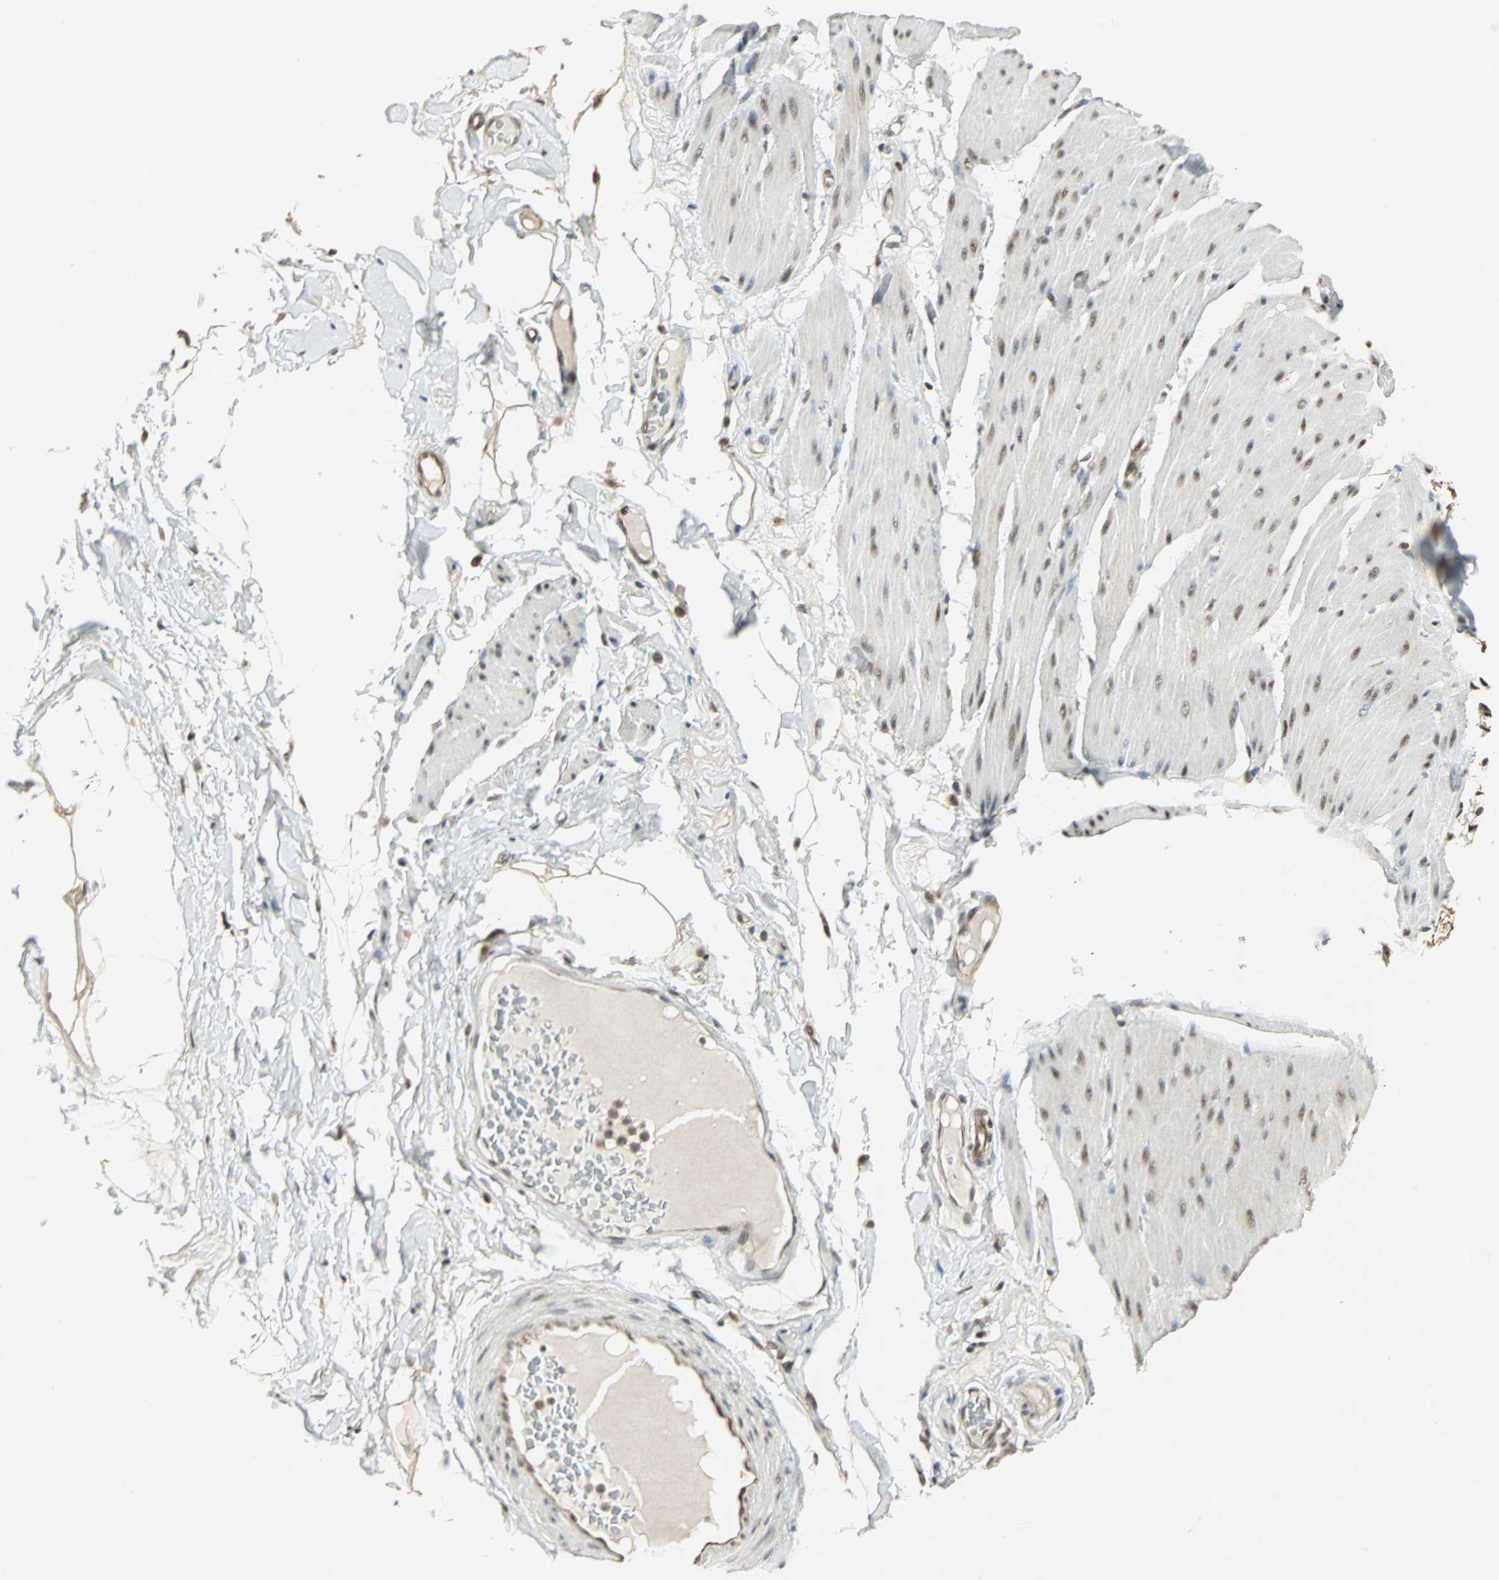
{"staining": {"intensity": "moderate", "quantity": ">75%", "location": "nuclear"}, "tissue": "smooth muscle", "cell_type": "Smooth muscle cells", "image_type": "normal", "snomed": [{"axis": "morphology", "description": "Normal tissue, NOS"}, {"axis": "topography", "description": "Smooth muscle"}, {"axis": "topography", "description": "Colon"}], "caption": "A brown stain labels moderate nuclear expression of a protein in smooth muscle cells of unremarkable smooth muscle.", "gene": "MED4", "patient": {"sex": "male", "age": 67}}